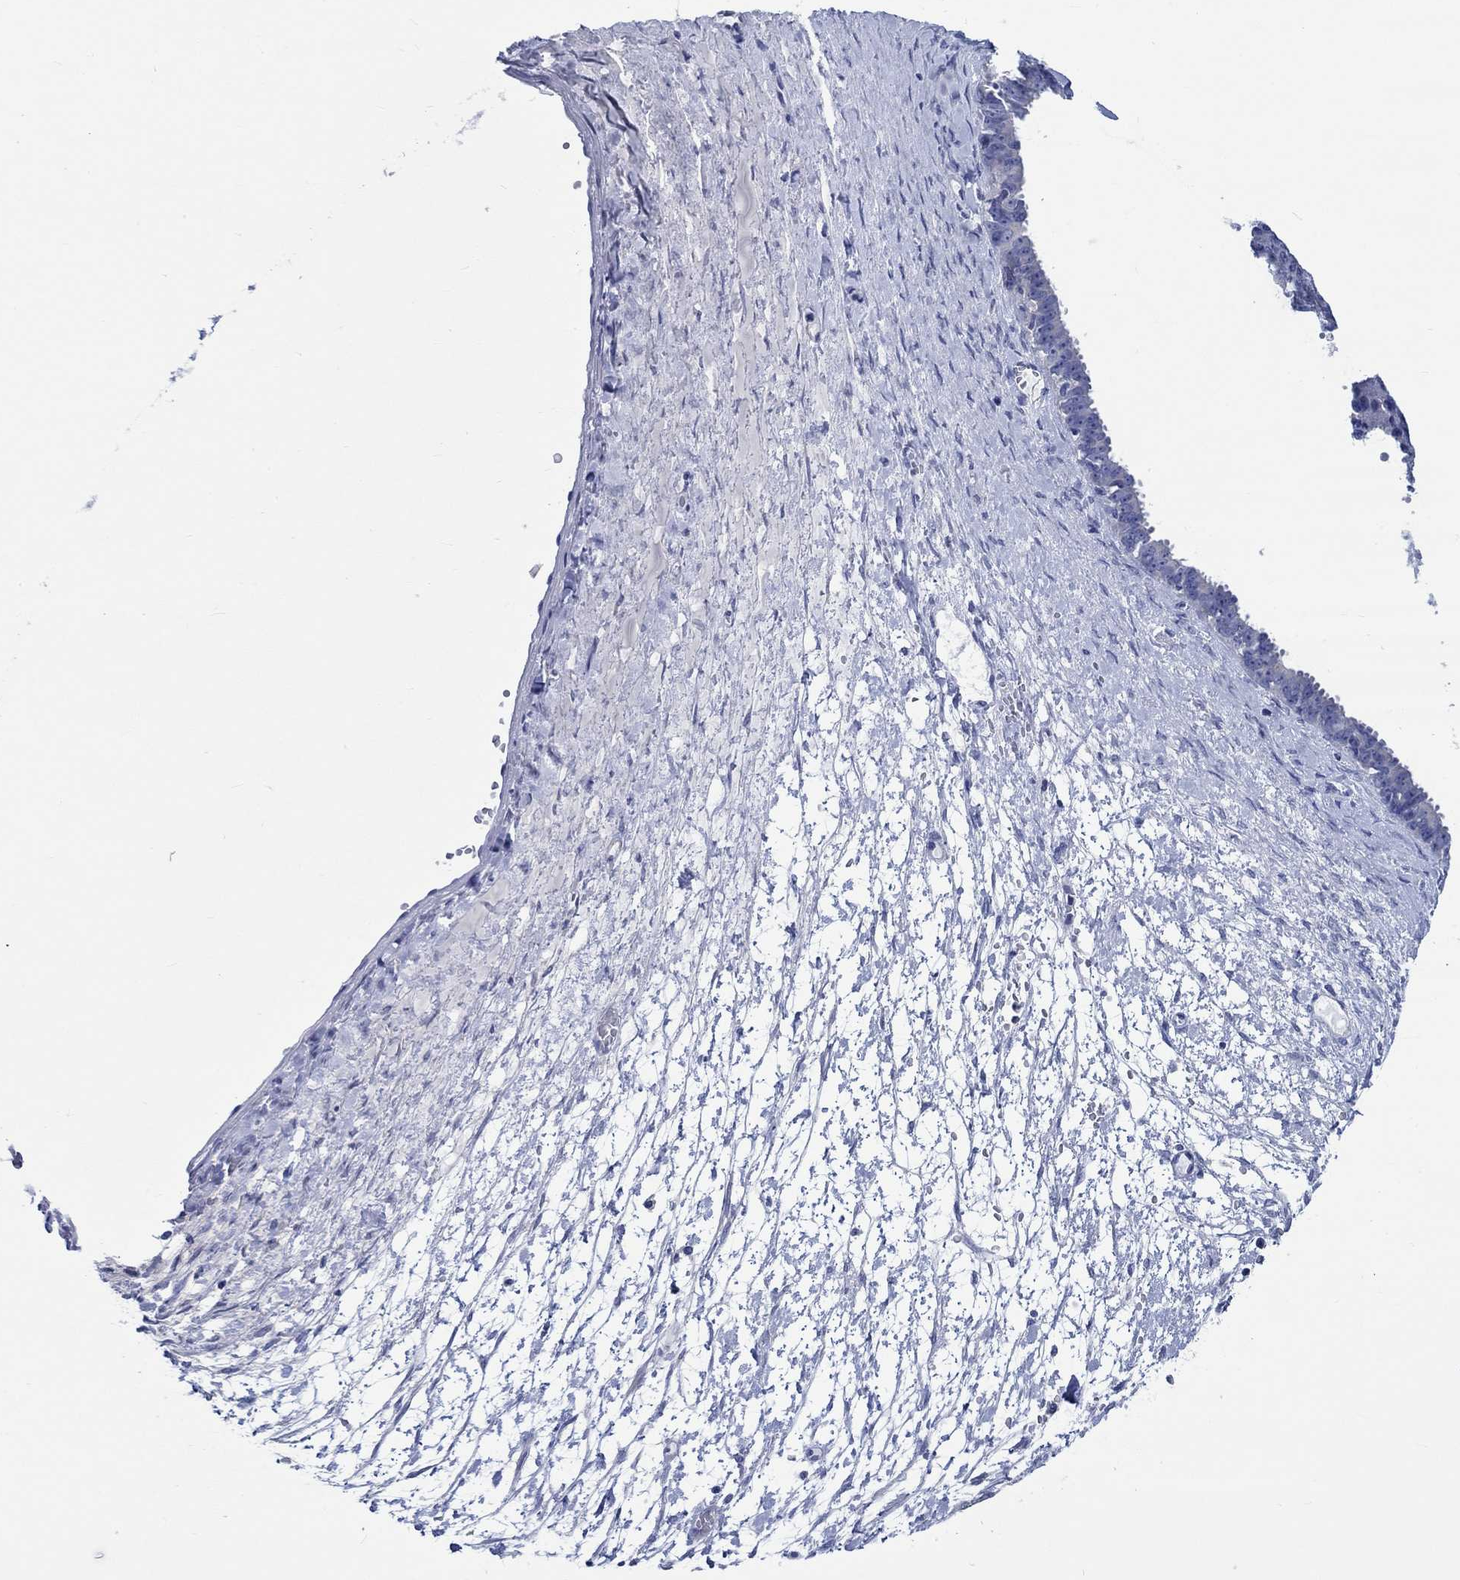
{"staining": {"intensity": "negative", "quantity": "none", "location": "none"}, "tissue": "ovarian cancer", "cell_type": "Tumor cells", "image_type": "cancer", "snomed": [{"axis": "morphology", "description": "Cystadenocarcinoma, serous, NOS"}, {"axis": "topography", "description": "Ovary"}], "caption": "A high-resolution micrograph shows IHC staining of ovarian serous cystadenocarcinoma, which reveals no significant expression in tumor cells.", "gene": "PTPRN2", "patient": {"sex": "female", "age": 71}}